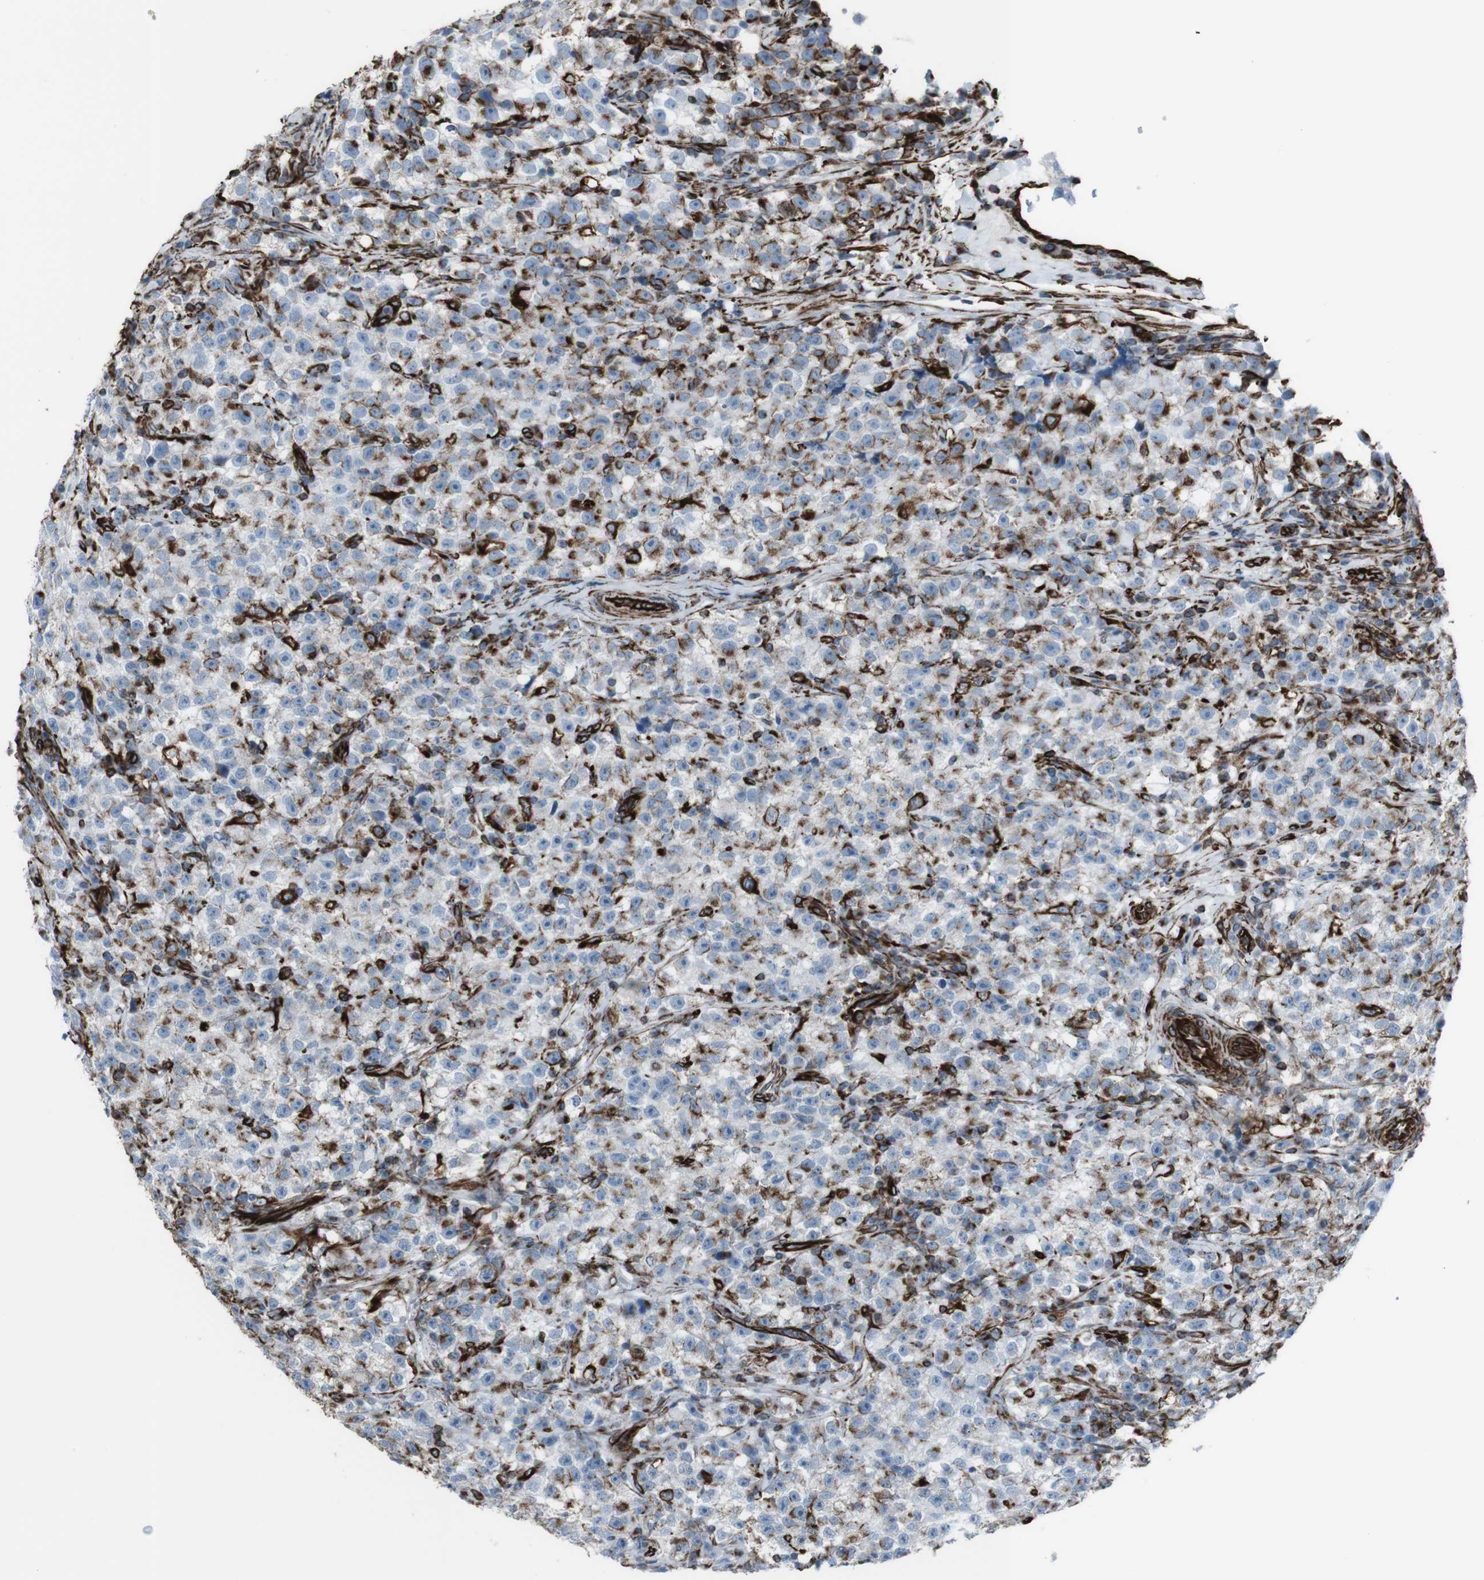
{"staining": {"intensity": "weak", "quantity": "<25%", "location": "cytoplasmic/membranous"}, "tissue": "testis cancer", "cell_type": "Tumor cells", "image_type": "cancer", "snomed": [{"axis": "morphology", "description": "Seminoma, NOS"}, {"axis": "topography", "description": "Testis"}], "caption": "This is an IHC micrograph of testis seminoma. There is no staining in tumor cells.", "gene": "ZDHHC6", "patient": {"sex": "male", "age": 22}}